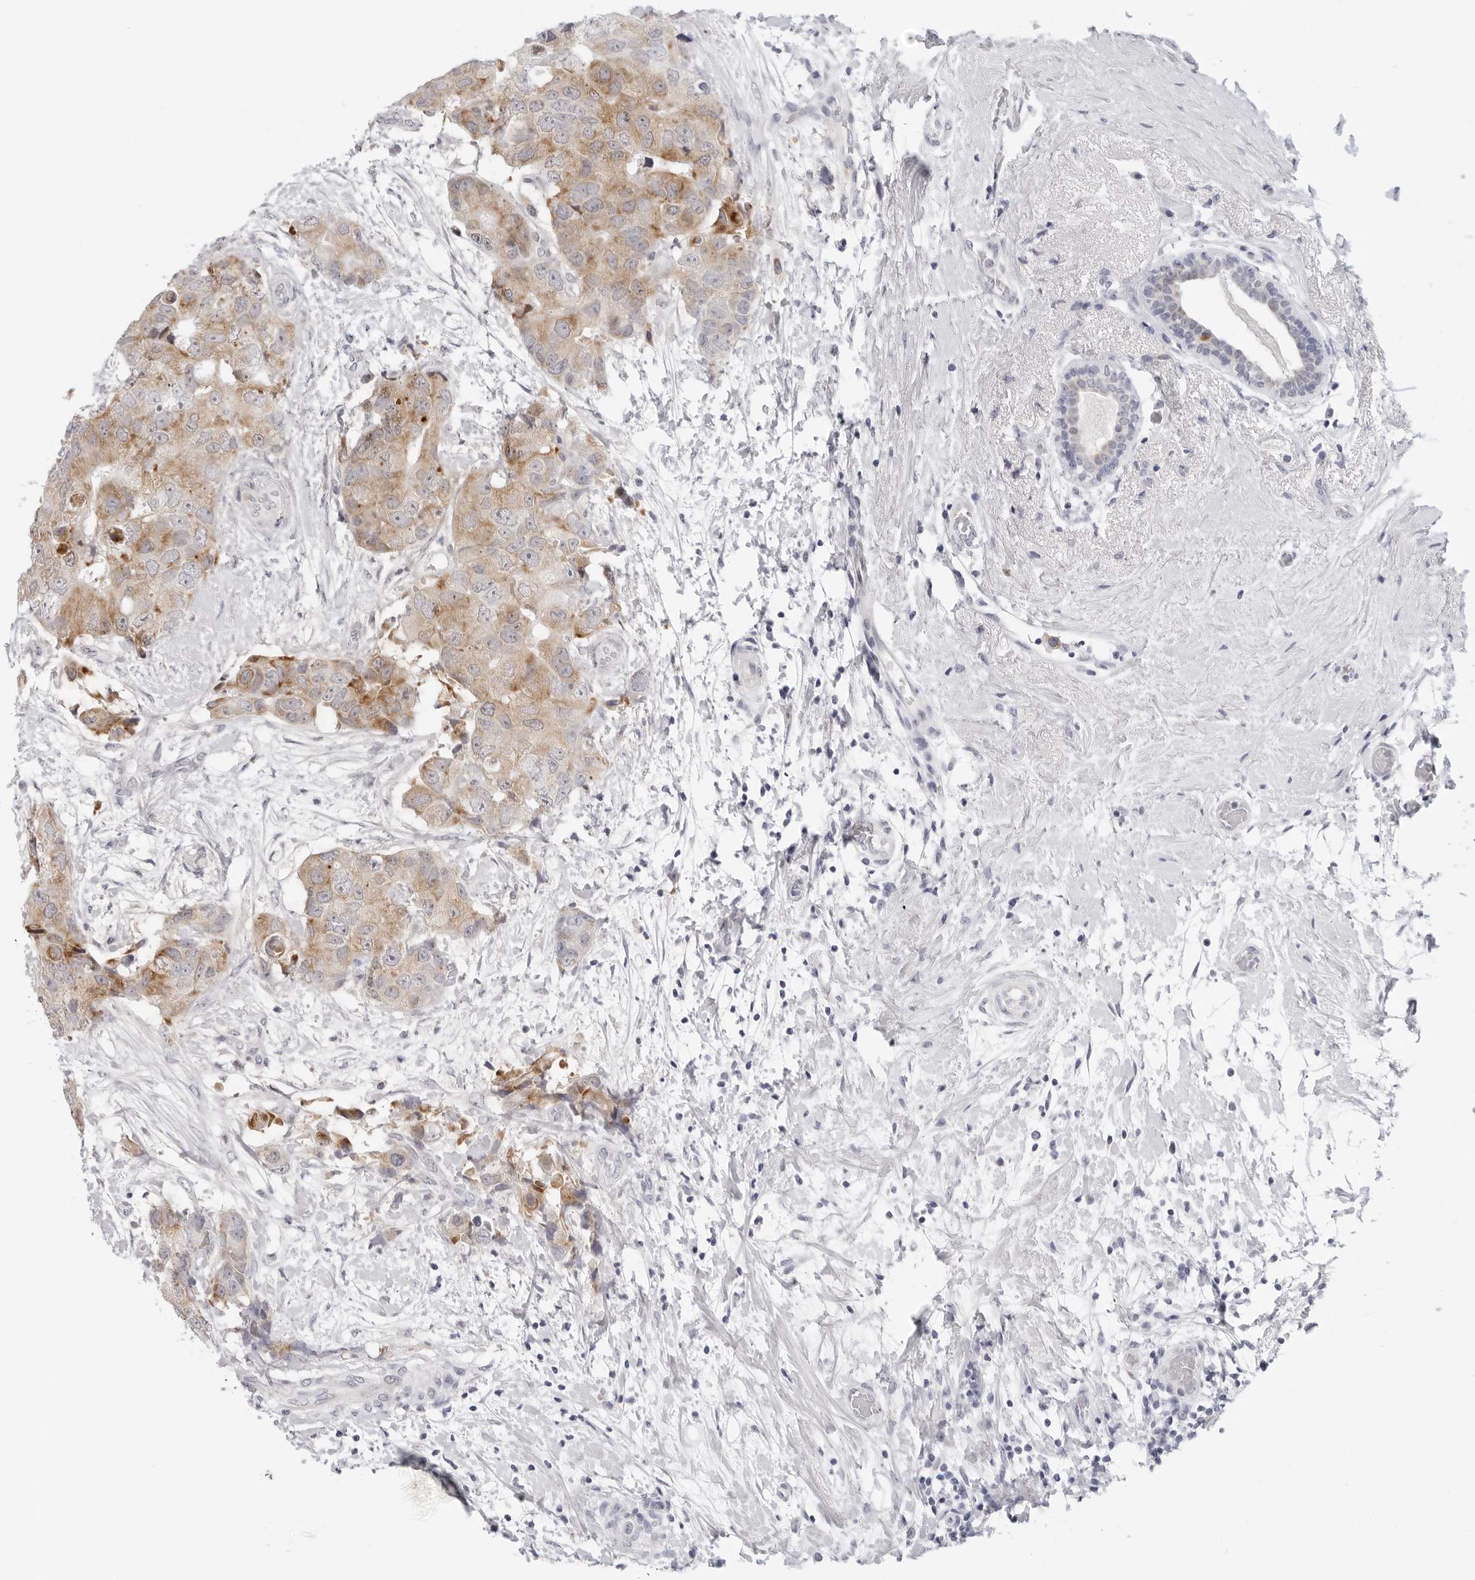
{"staining": {"intensity": "moderate", "quantity": ">75%", "location": "cytoplasmic/membranous"}, "tissue": "breast cancer", "cell_type": "Tumor cells", "image_type": "cancer", "snomed": [{"axis": "morphology", "description": "Duct carcinoma"}, {"axis": "topography", "description": "Breast"}], "caption": "IHC histopathology image of neoplastic tissue: breast cancer (invasive ductal carcinoma) stained using immunohistochemistry (IHC) demonstrates medium levels of moderate protein expression localized specifically in the cytoplasmic/membranous of tumor cells, appearing as a cytoplasmic/membranous brown color.", "gene": "CIART", "patient": {"sex": "female", "age": 62}}